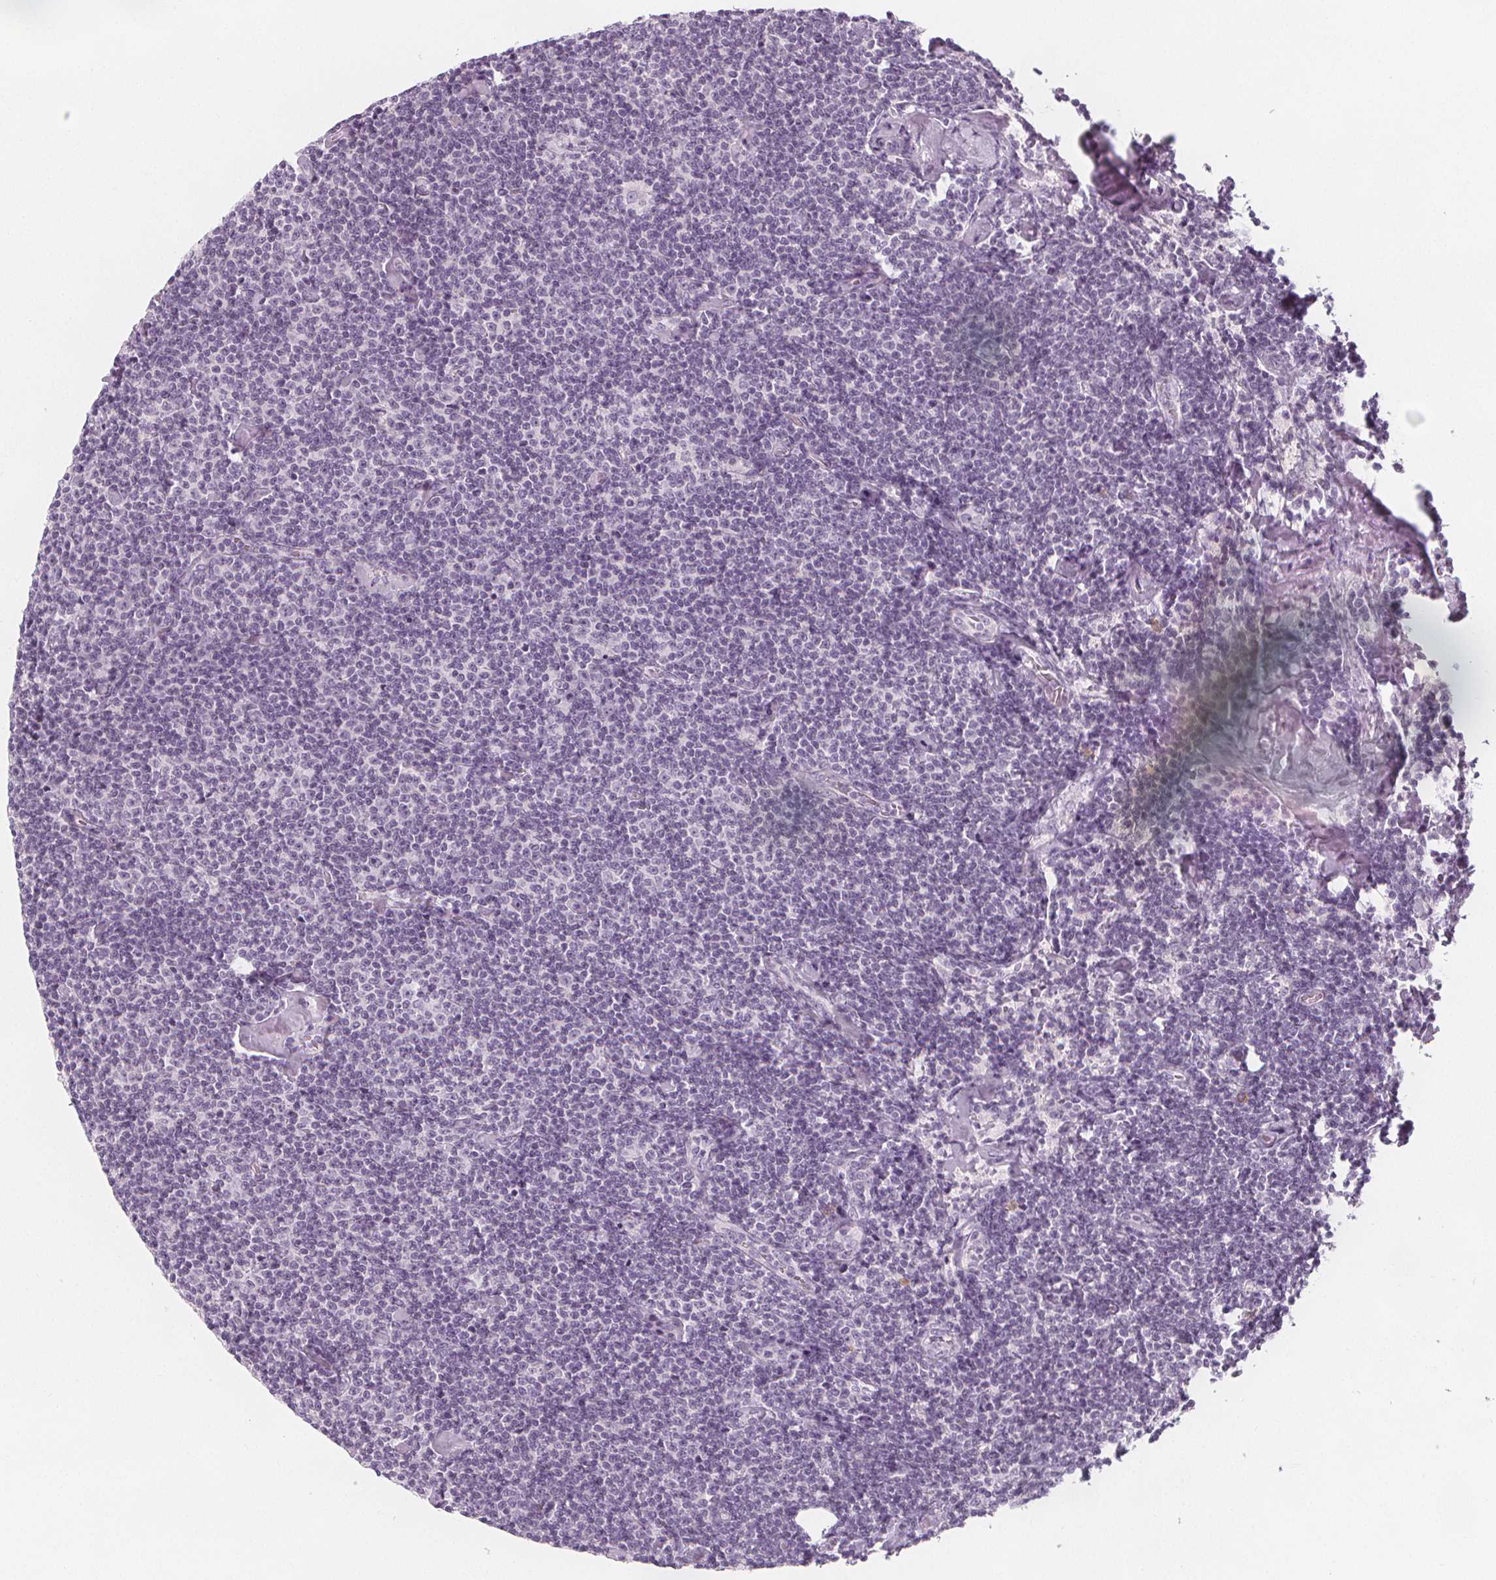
{"staining": {"intensity": "negative", "quantity": "none", "location": "none"}, "tissue": "lymphoma", "cell_type": "Tumor cells", "image_type": "cancer", "snomed": [{"axis": "morphology", "description": "Malignant lymphoma, non-Hodgkin's type, Low grade"}, {"axis": "topography", "description": "Lymph node"}], "caption": "Immunohistochemical staining of lymphoma demonstrates no significant positivity in tumor cells.", "gene": "MAP1A", "patient": {"sex": "male", "age": 81}}